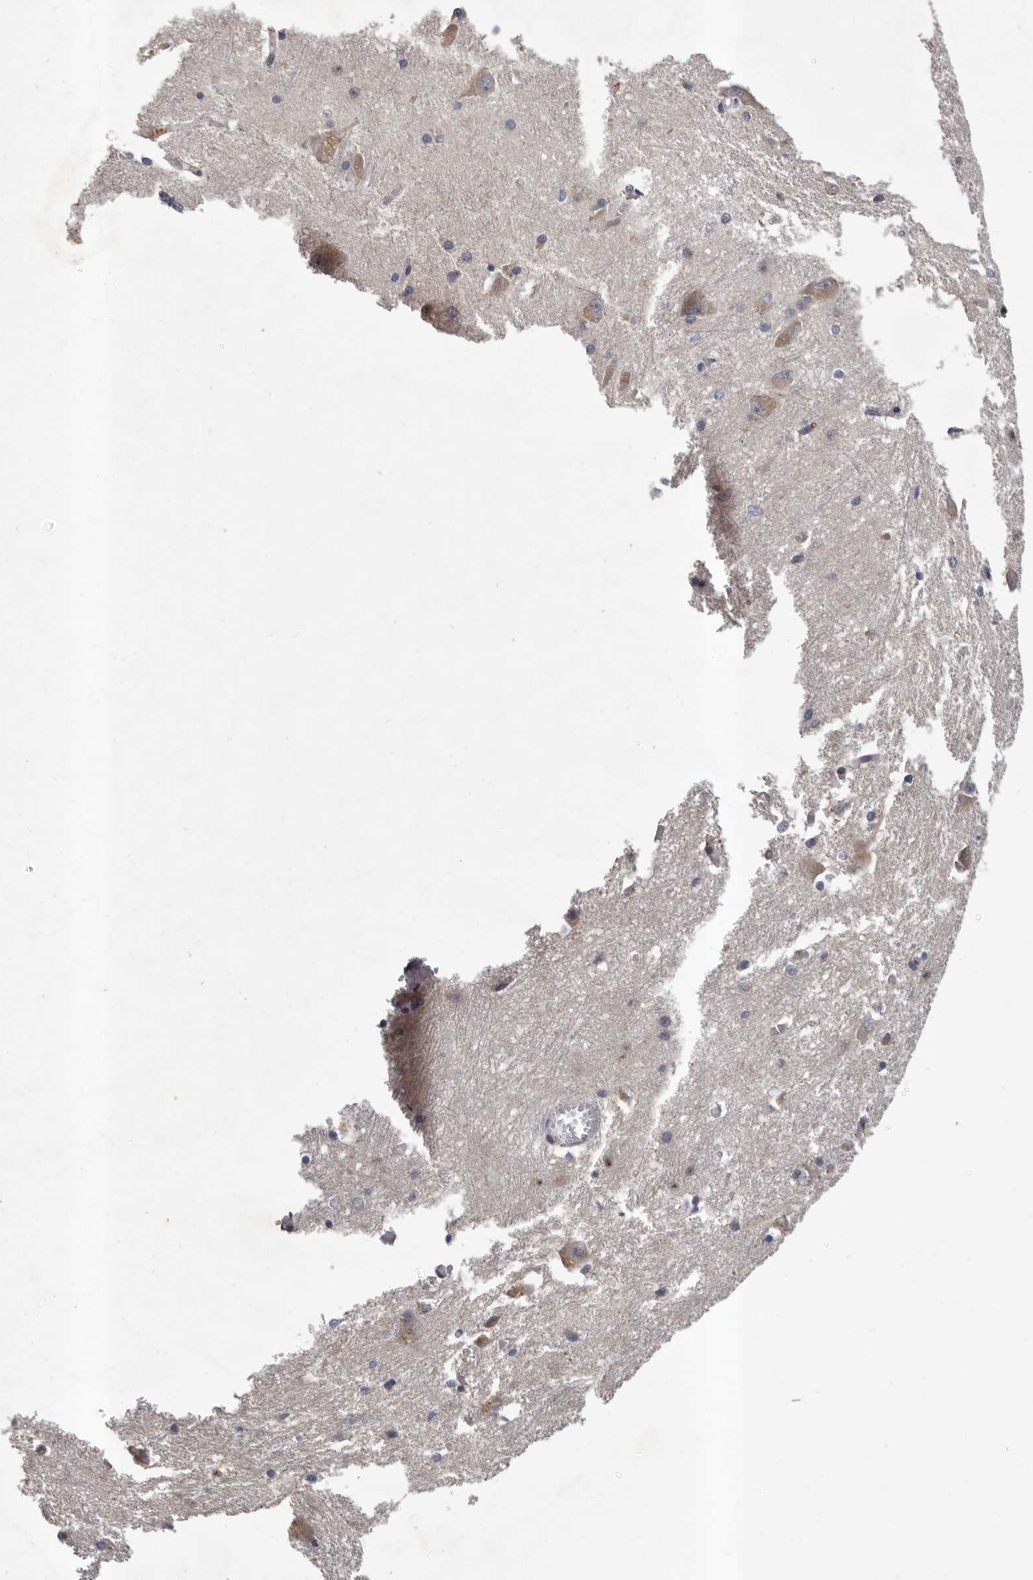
{"staining": {"intensity": "weak", "quantity": "<25%", "location": "cytoplasmic/membranous"}, "tissue": "caudate", "cell_type": "Glial cells", "image_type": "normal", "snomed": [{"axis": "morphology", "description": "Normal tissue, NOS"}, {"axis": "topography", "description": "Lateral ventricle wall"}], "caption": "Immunohistochemistry (IHC) of benign human caudate displays no staining in glial cells.", "gene": "PRKD1", "patient": {"sex": "male", "age": 37}}